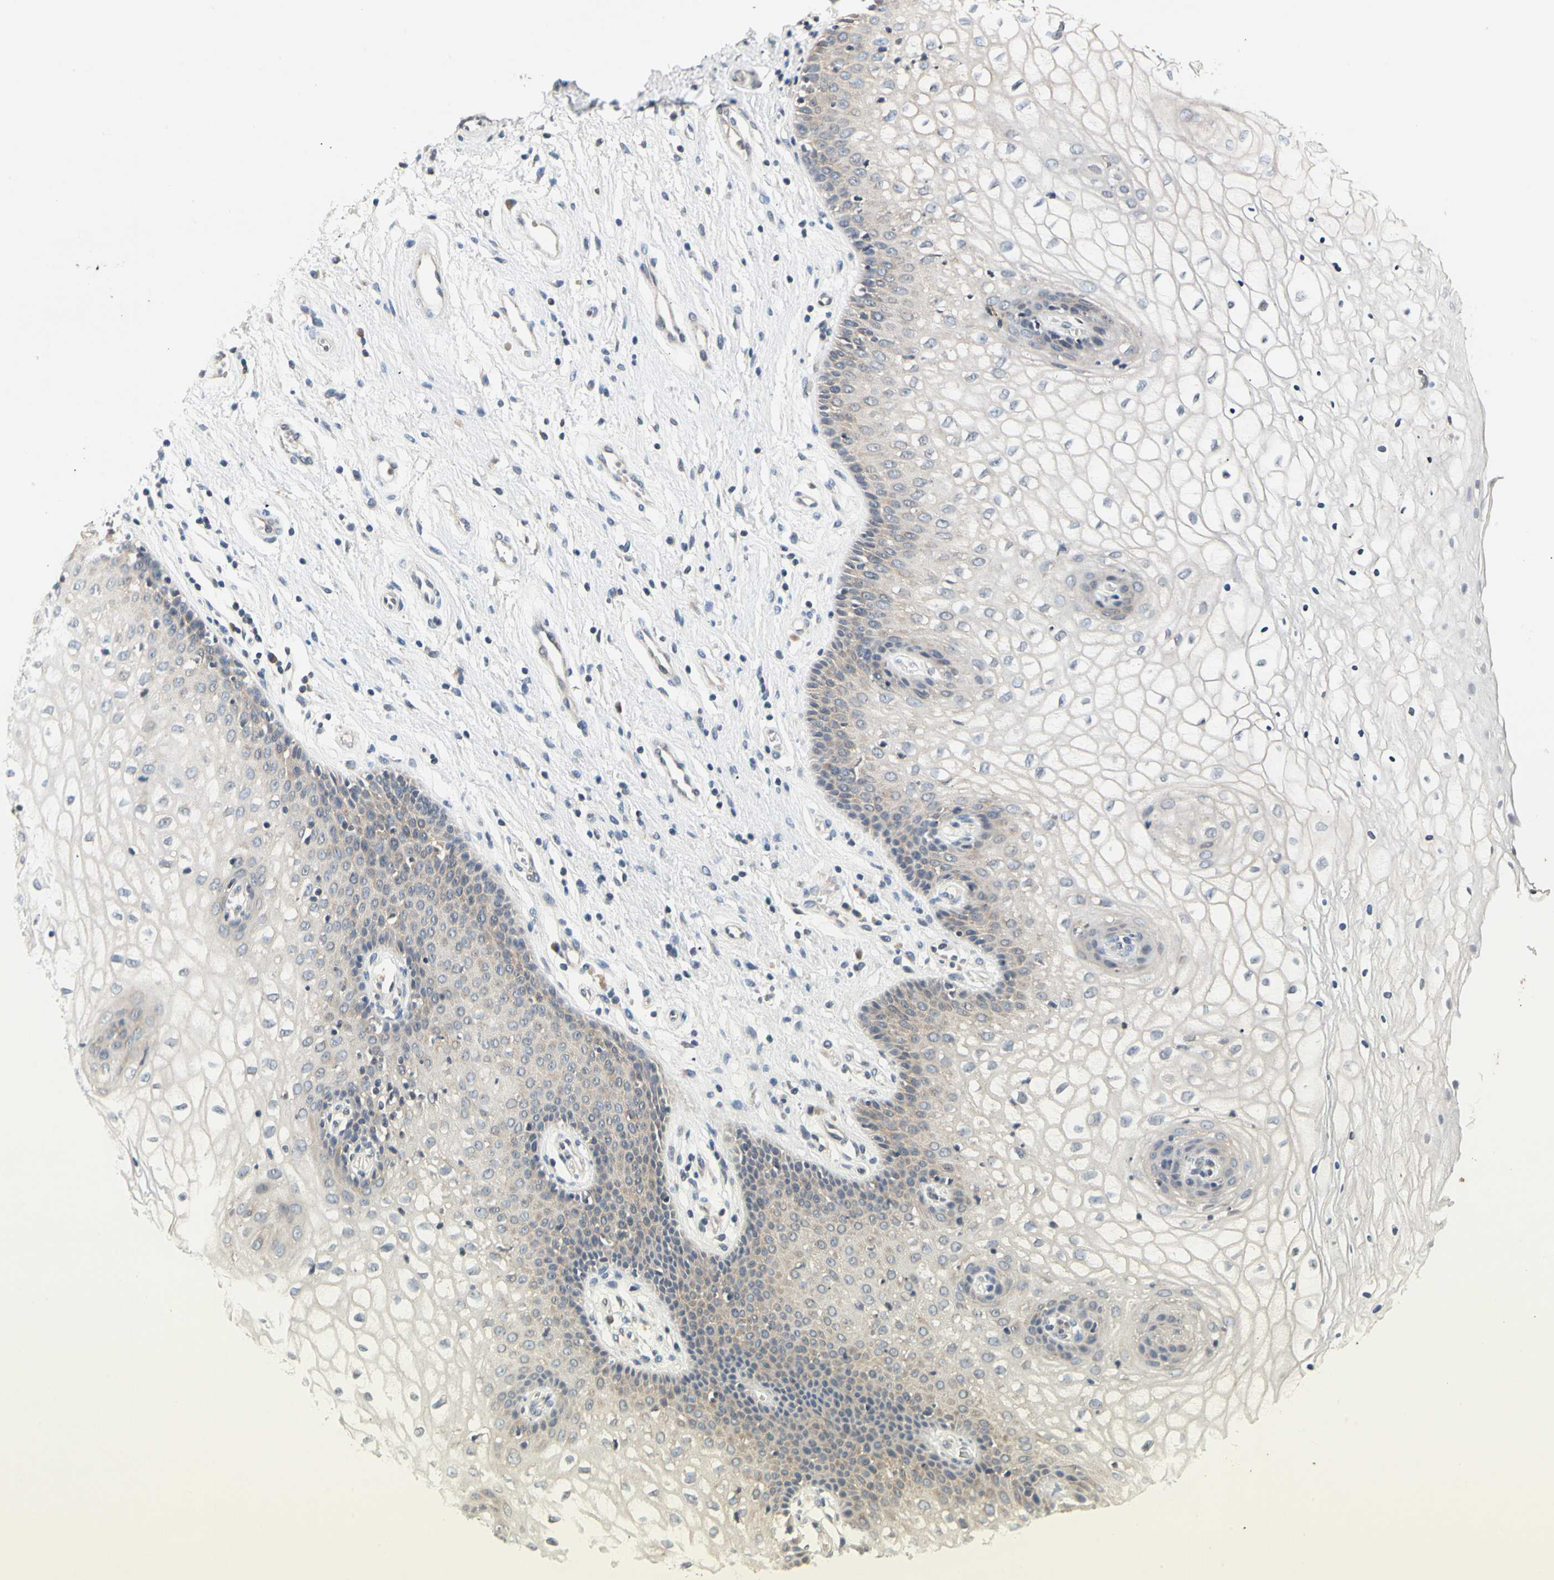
{"staining": {"intensity": "weak", "quantity": "25%-75%", "location": "cytoplasmic/membranous"}, "tissue": "vagina", "cell_type": "Squamous epithelial cells", "image_type": "normal", "snomed": [{"axis": "morphology", "description": "Normal tissue, NOS"}, {"axis": "topography", "description": "Vagina"}], "caption": "Protein staining demonstrates weak cytoplasmic/membranous positivity in about 25%-75% of squamous epithelial cells in unremarkable vagina.", "gene": "SOX30", "patient": {"sex": "female", "age": 34}}